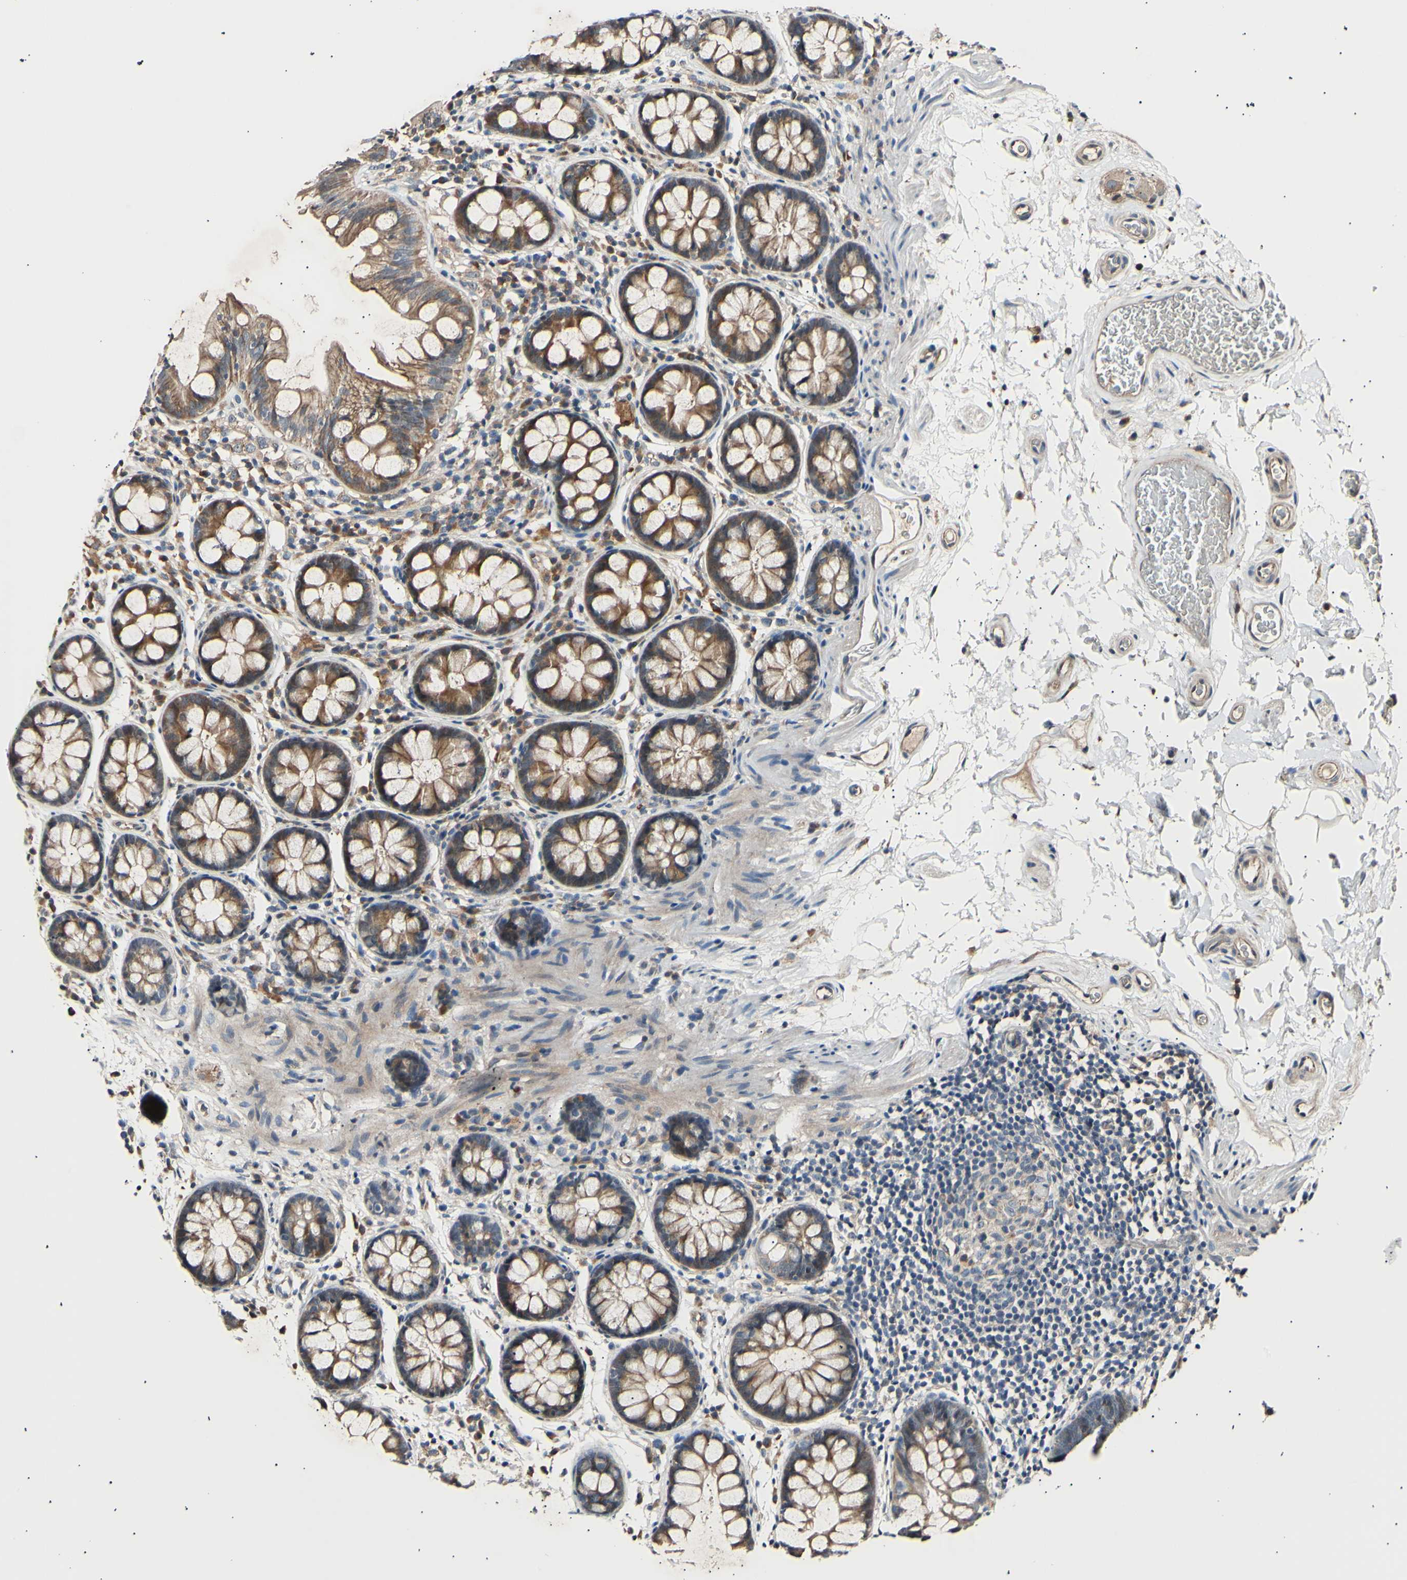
{"staining": {"intensity": "moderate", "quantity": "25%-75%", "location": "cytoplasmic/membranous"}, "tissue": "colon", "cell_type": "Endothelial cells", "image_type": "normal", "snomed": [{"axis": "morphology", "description": "Normal tissue, NOS"}, {"axis": "topography", "description": "Colon"}], "caption": "Colon was stained to show a protein in brown. There is medium levels of moderate cytoplasmic/membranous positivity in about 25%-75% of endothelial cells. (IHC, brightfield microscopy, high magnification).", "gene": "ITGA6", "patient": {"sex": "female", "age": 80}}